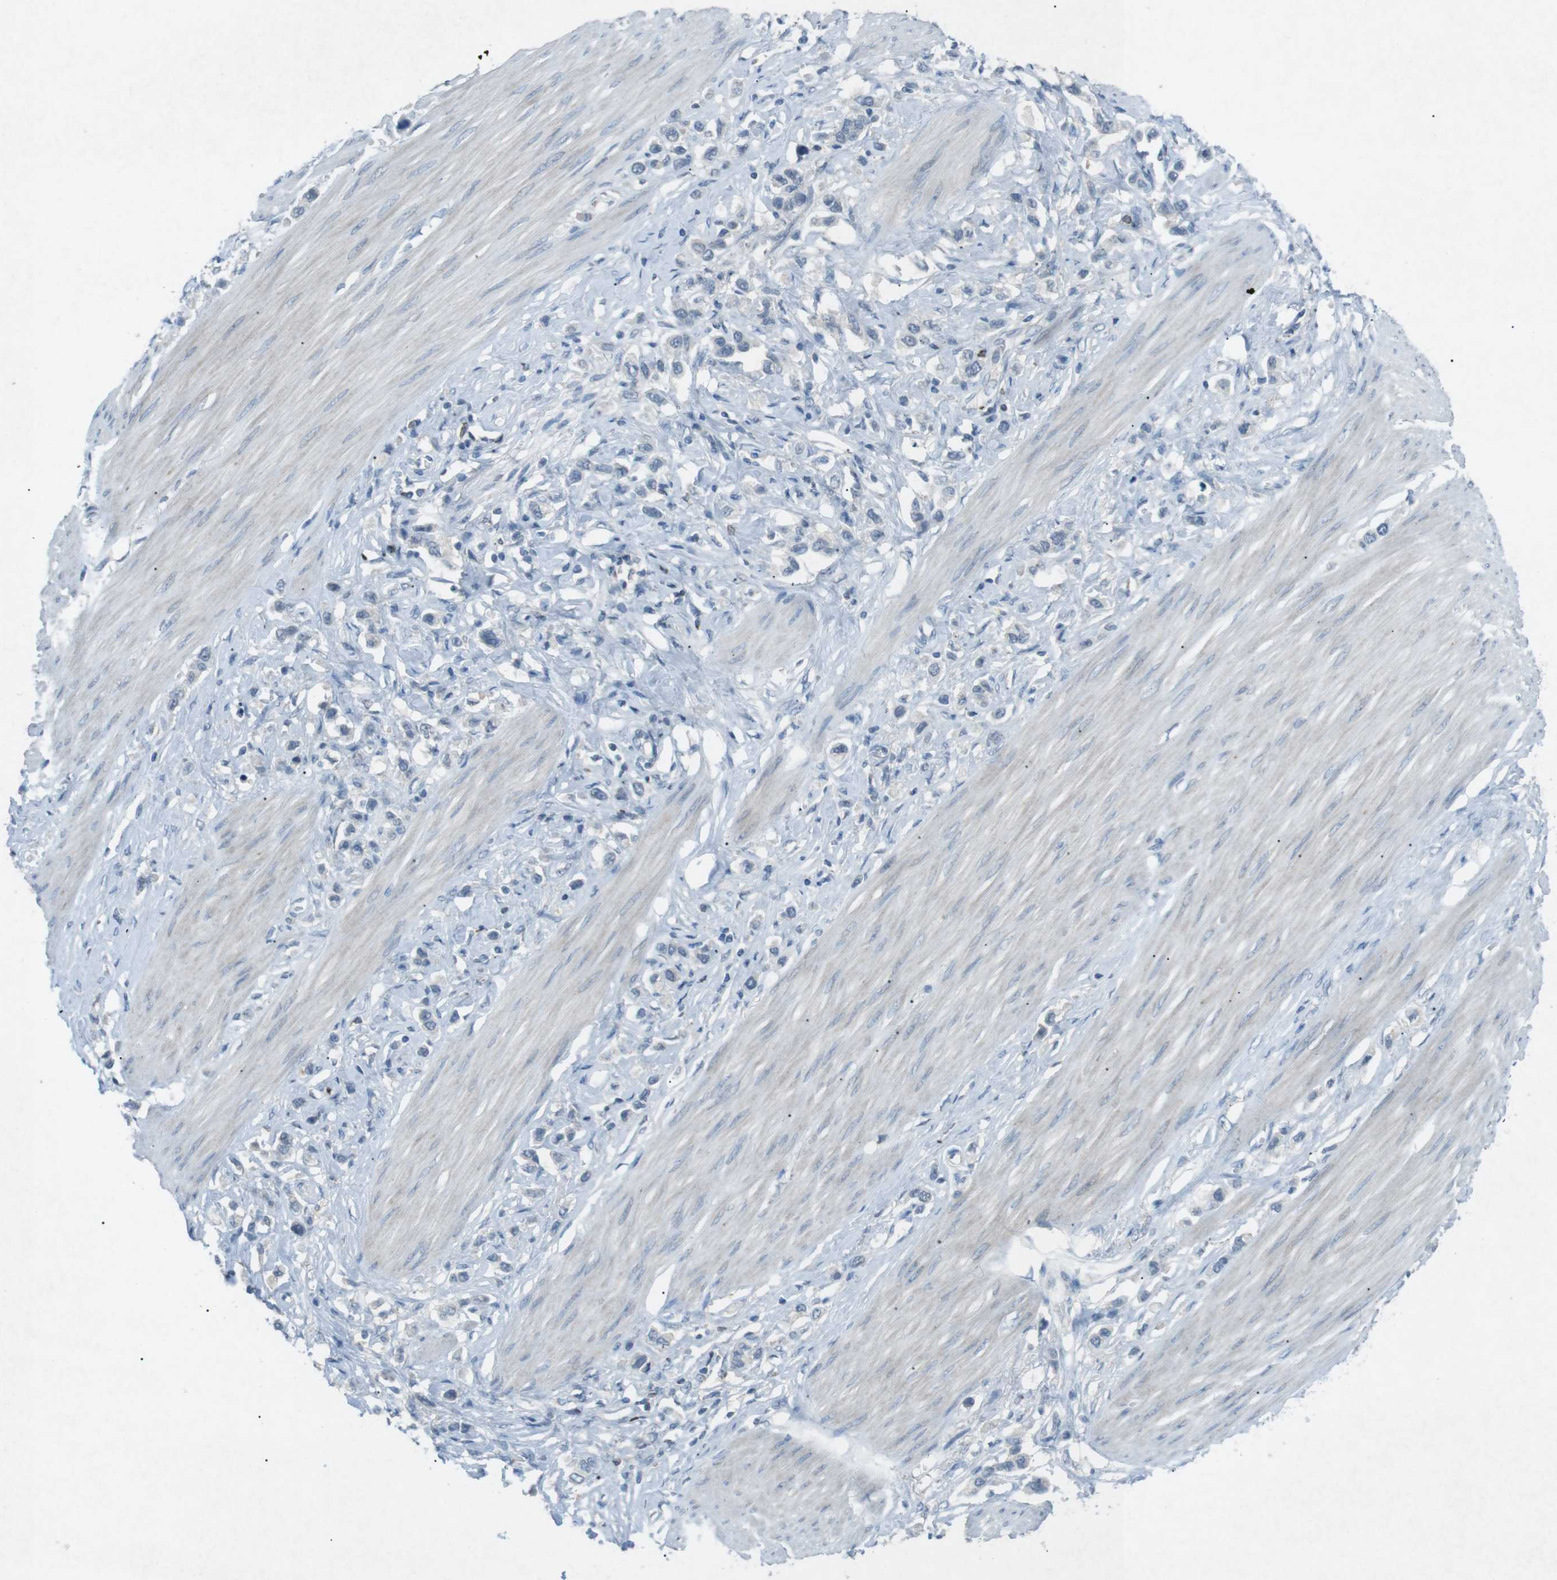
{"staining": {"intensity": "negative", "quantity": "none", "location": "none"}, "tissue": "stomach cancer", "cell_type": "Tumor cells", "image_type": "cancer", "snomed": [{"axis": "morphology", "description": "Adenocarcinoma, NOS"}, {"axis": "topography", "description": "Stomach"}], "caption": "Tumor cells show no significant protein expression in adenocarcinoma (stomach). Nuclei are stained in blue.", "gene": "FCRLA", "patient": {"sex": "female", "age": 65}}